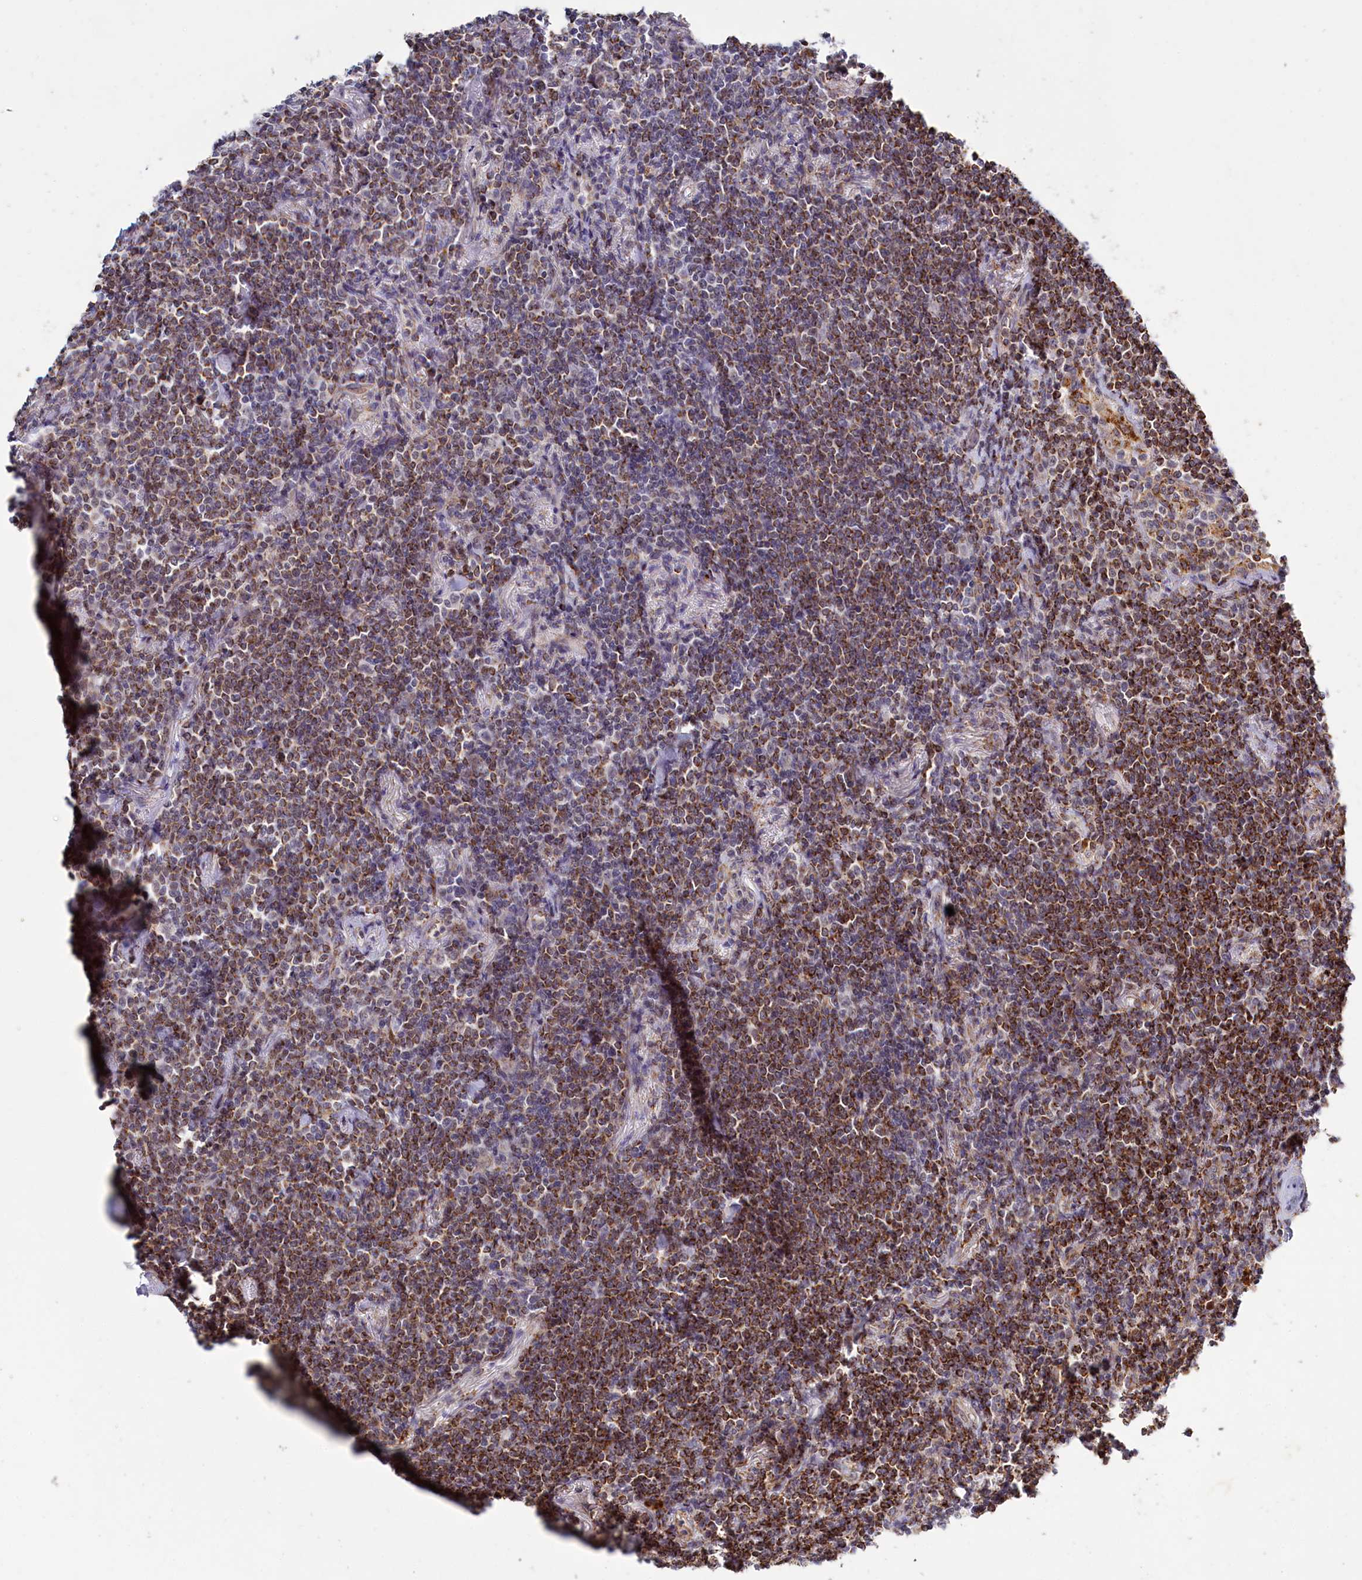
{"staining": {"intensity": "moderate", "quantity": ">75%", "location": "cytoplasmic/membranous"}, "tissue": "lymphoma", "cell_type": "Tumor cells", "image_type": "cancer", "snomed": [{"axis": "morphology", "description": "Malignant lymphoma, non-Hodgkin's type, Low grade"}, {"axis": "topography", "description": "Lung"}], "caption": "The image reveals immunohistochemical staining of malignant lymphoma, non-Hodgkin's type (low-grade). There is moderate cytoplasmic/membranous staining is identified in approximately >75% of tumor cells.", "gene": "DYNC2H1", "patient": {"sex": "female", "age": 71}}